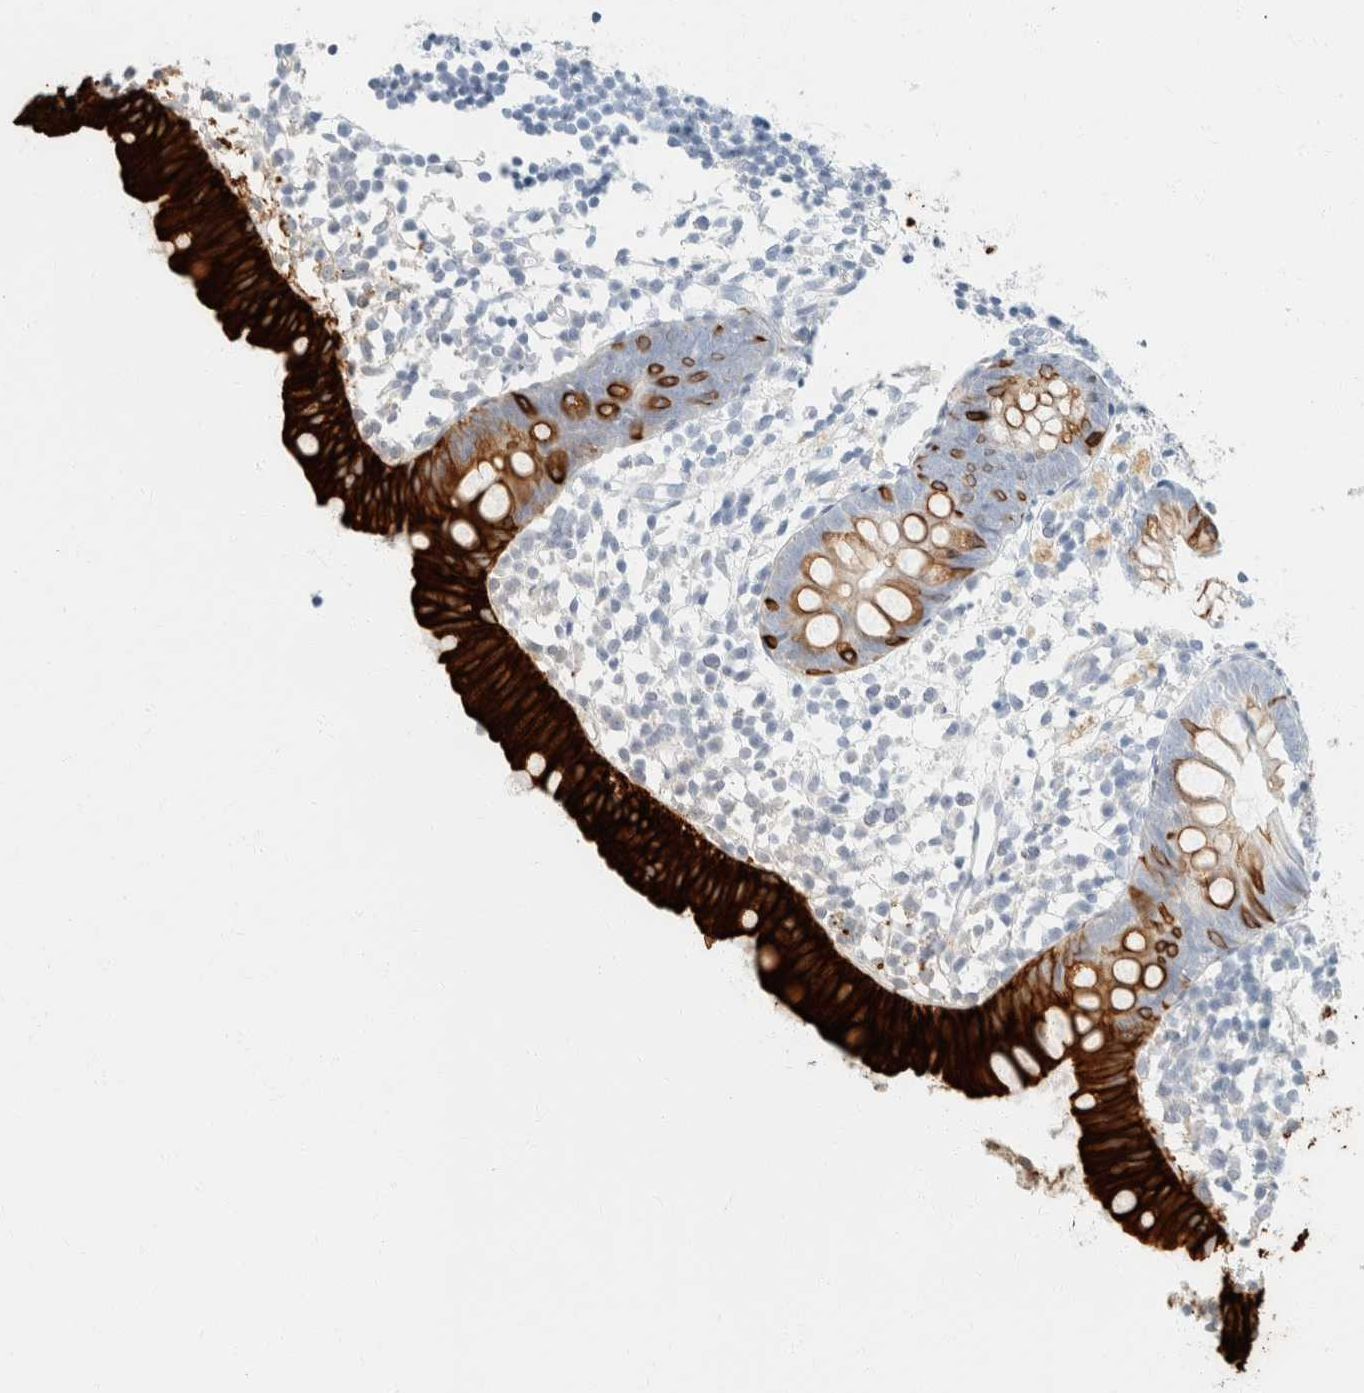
{"staining": {"intensity": "strong", "quantity": ">75%", "location": "cytoplasmic/membranous"}, "tissue": "appendix", "cell_type": "Glandular cells", "image_type": "normal", "snomed": [{"axis": "morphology", "description": "Normal tissue, NOS"}, {"axis": "topography", "description": "Appendix"}], "caption": "Protein staining by IHC exhibits strong cytoplasmic/membranous expression in about >75% of glandular cells in benign appendix.", "gene": "KRT20", "patient": {"sex": "female", "age": 20}}